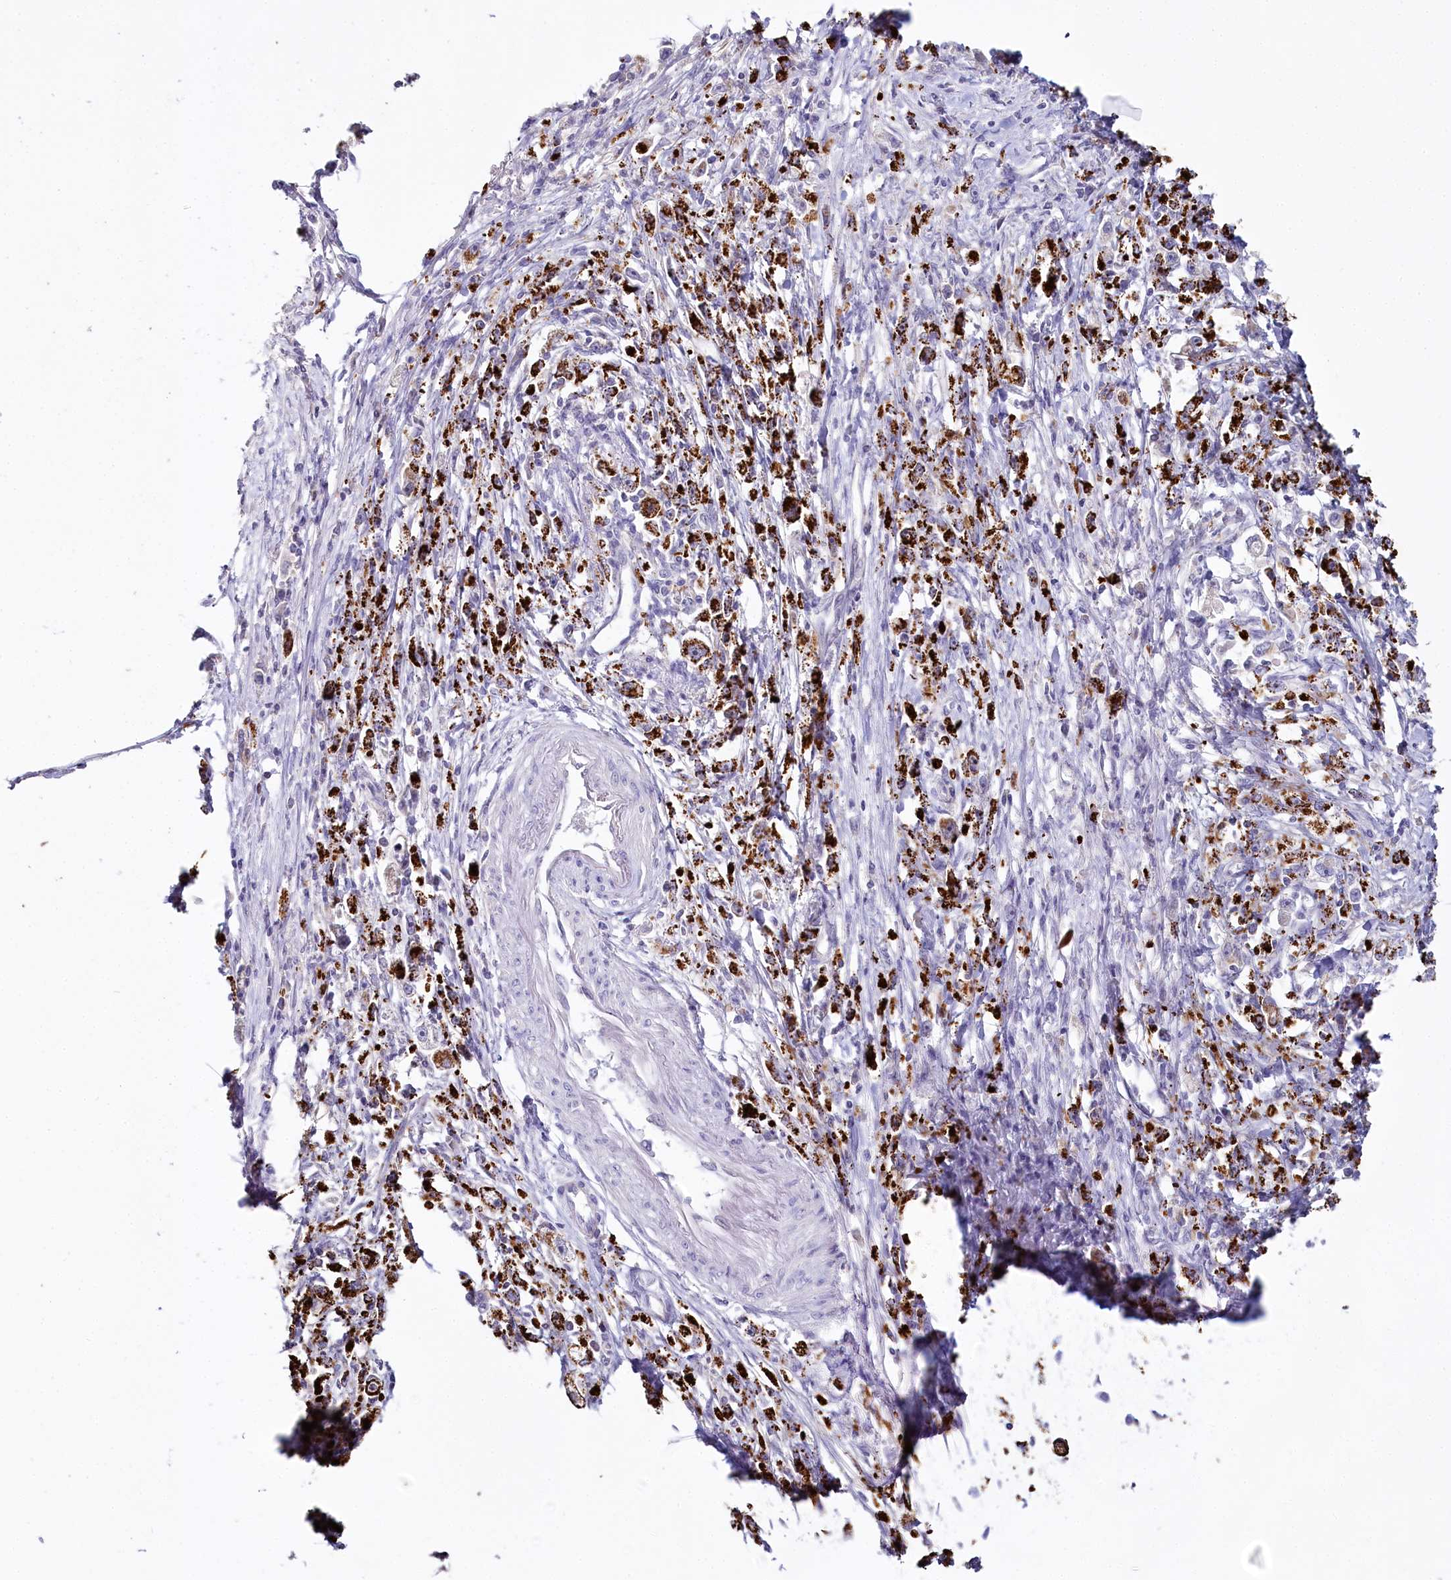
{"staining": {"intensity": "strong", "quantity": "25%-75%", "location": "cytoplasmic/membranous"}, "tissue": "stomach cancer", "cell_type": "Tumor cells", "image_type": "cancer", "snomed": [{"axis": "morphology", "description": "Adenocarcinoma, NOS"}, {"axis": "topography", "description": "Stomach"}], "caption": "This micrograph shows immunohistochemistry (IHC) staining of human stomach adenocarcinoma, with high strong cytoplasmic/membranous staining in approximately 25%-75% of tumor cells.", "gene": "DAPK1", "patient": {"sex": "female", "age": 59}}